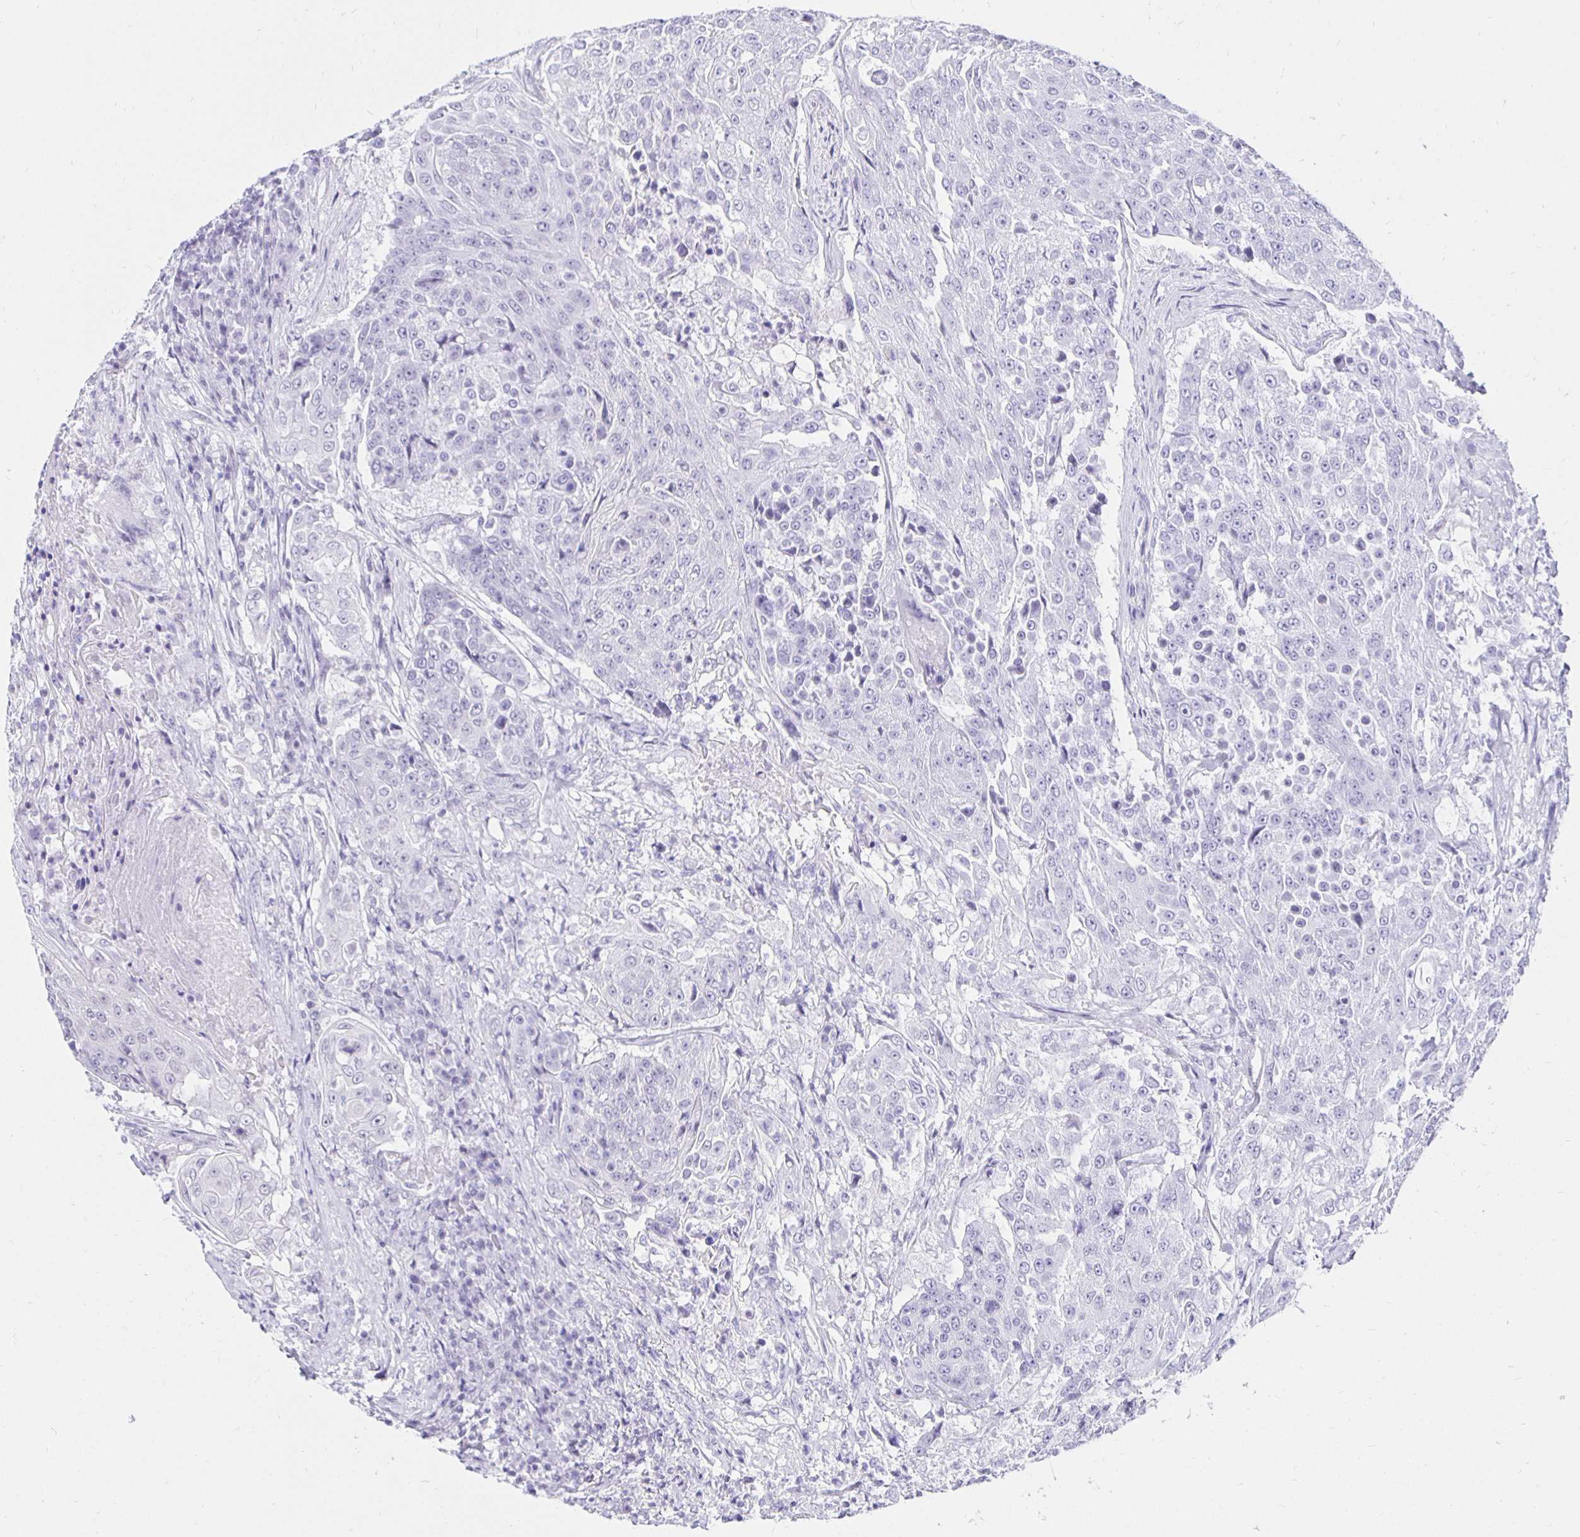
{"staining": {"intensity": "negative", "quantity": "none", "location": "none"}, "tissue": "urothelial cancer", "cell_type": "Tumor cells", "image_type": "cancer", "snomed": [{"axis": "morphology", "description": "Urothelial carcinoma, High grade"}, {"axis": "topography", "description": "Urinary bladder"}], "caption": "Tumor cells are negative for protein expression in human urothelial carcinoma (high-grade).", "gene": "ZNF579", "patient": {"sex": "female", "age": 63}}